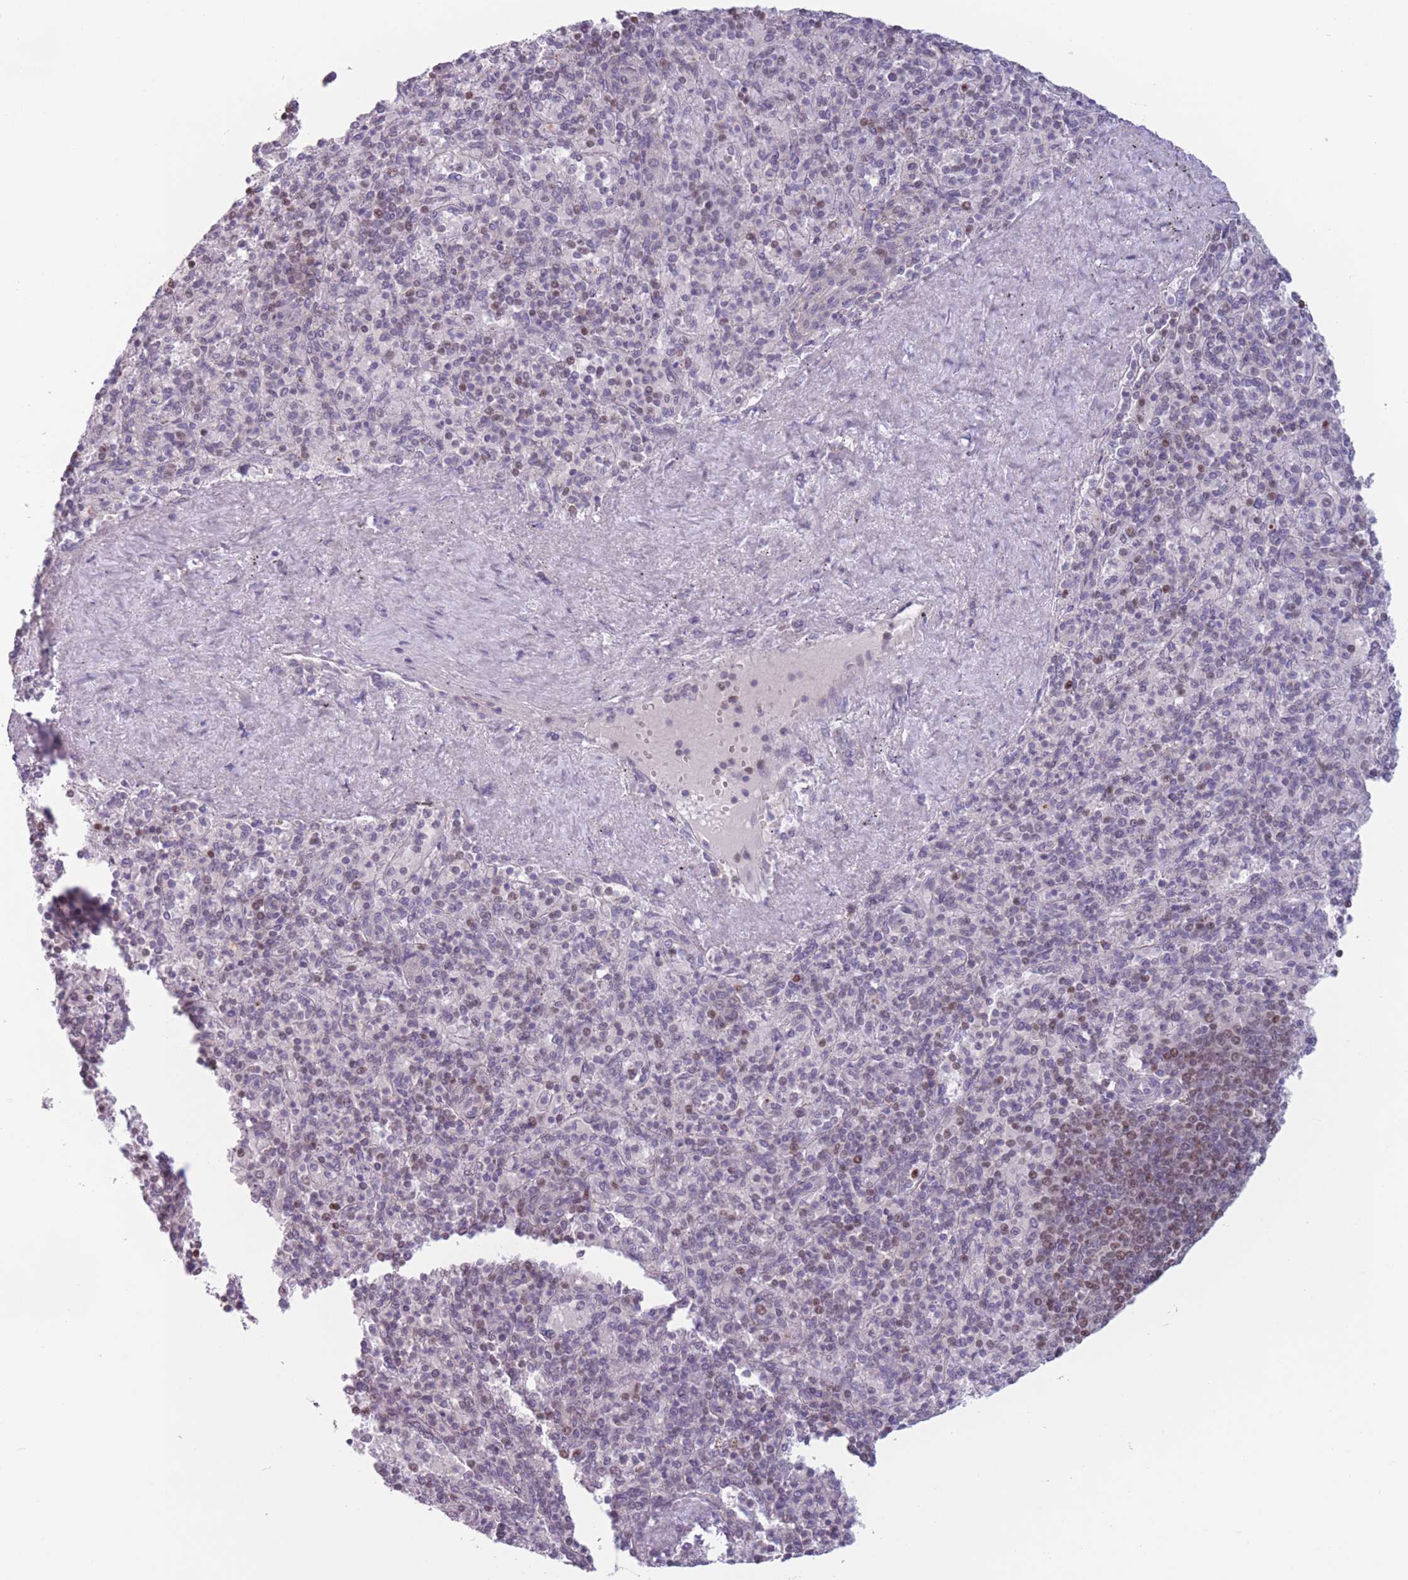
{"staining": {"intensity": "moderate", "quantity": "<25%", "location": "nuclear"}, "tissue": "spleen", "cell_type": "Cells in red pulp", "image_type": "normal", "snomed": [{"axis": "morphology", "description": "Normal tissue, NOS"}, {"axis": "topography", "description": "Spleen"}], "caption": "Immunohistochemistry micrograph of unremarkable human spleen stained for a protein (brown), which reveals low levels of moderate nuclear positivity in about <25% of cells in red pulp.", "gene": "ENSG00000267179", "patient": {"sex": "male", "age": 82}}